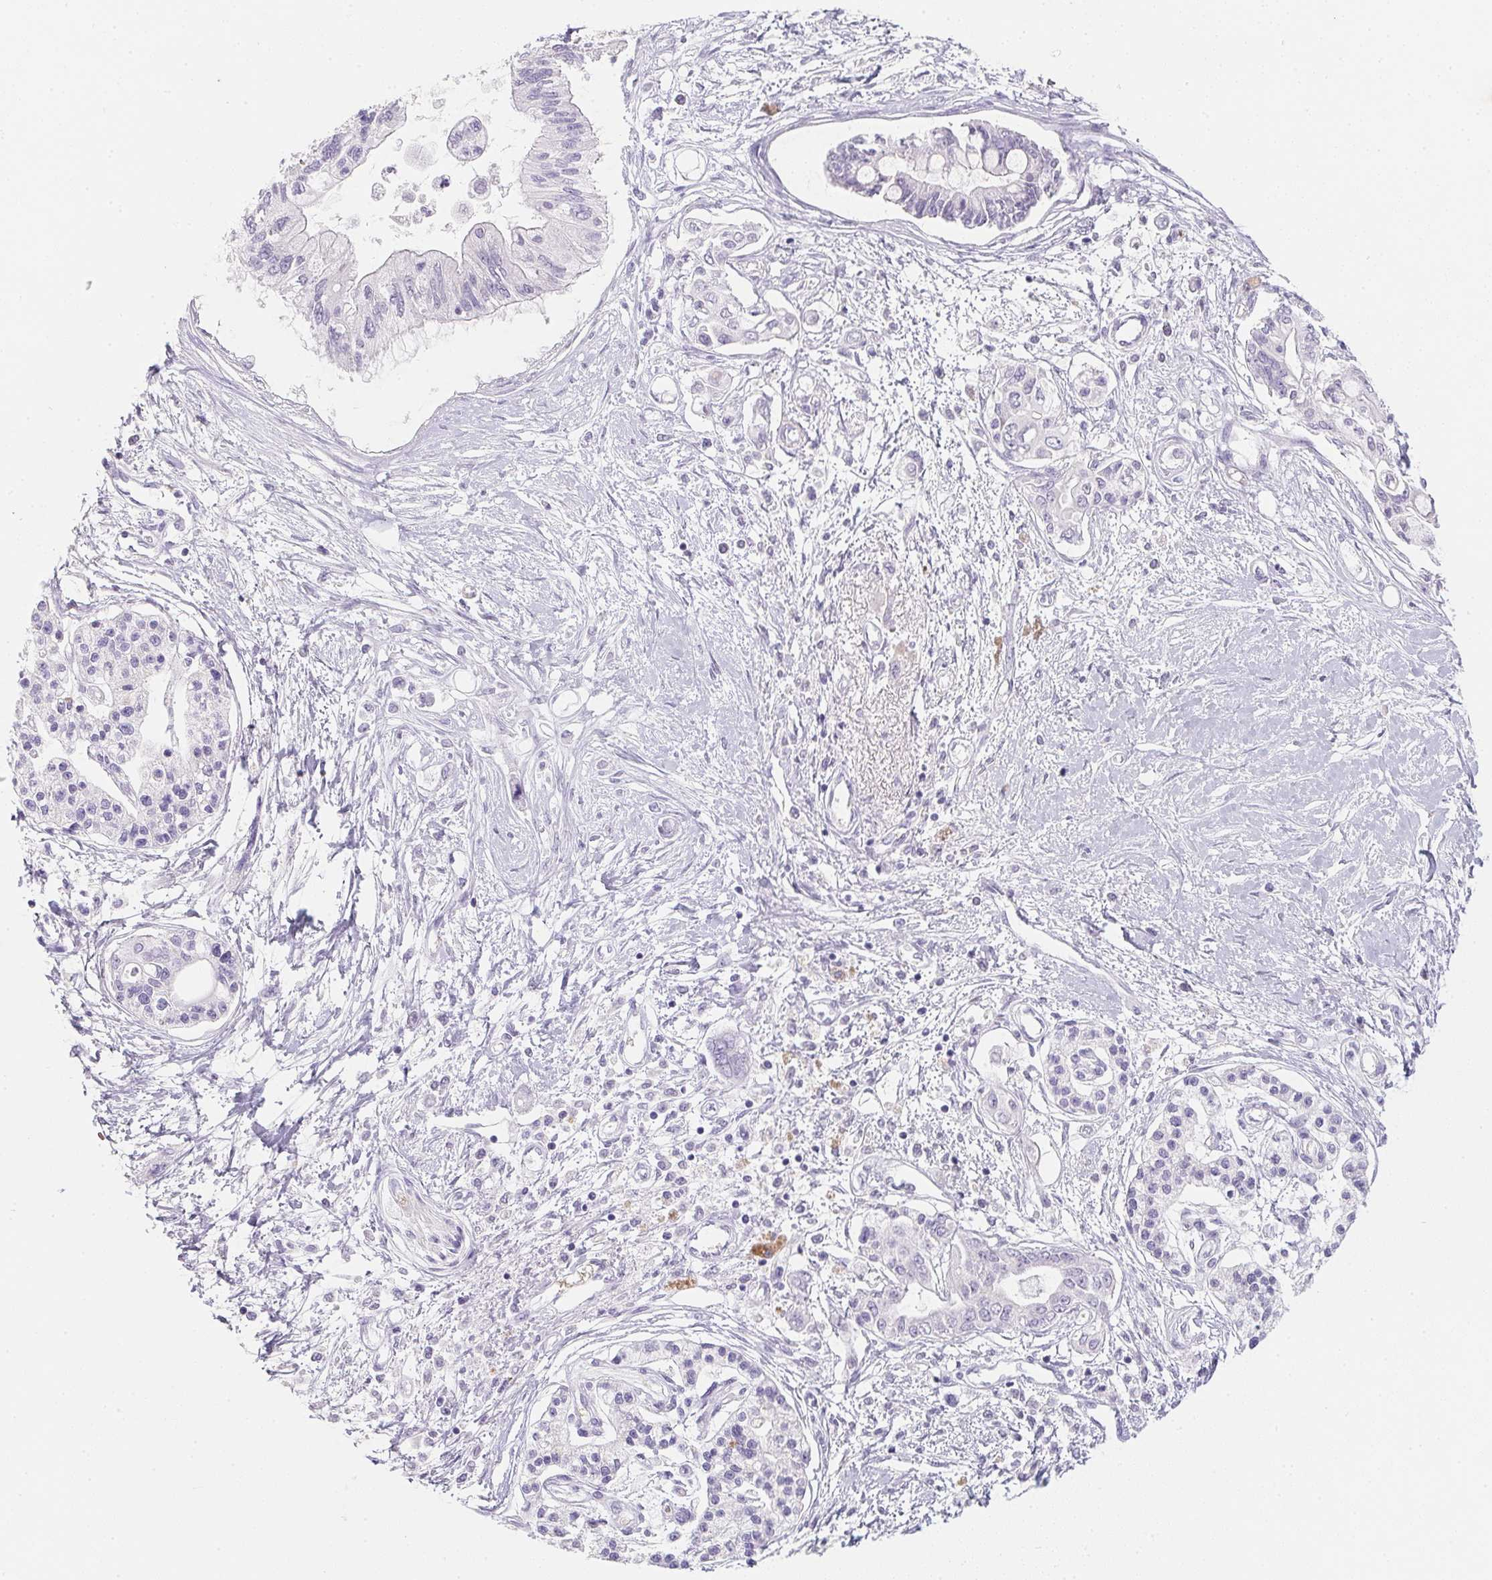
{"staining": {"intensity": "negative", "quantity": "none", "location": "none"}, "tissue": "pancreatic cancer", "cell_type": "Tumor cells", "image_type": "cancer", "snomed": [{"axis": "morphology", "description": "Adenocarcinoma, NOS"}, {"axis": "topography", "description": "Pancreas"}], "caption": "There is no significant expression in tumor cells of adenocarcinoma (pancreatic).", "gene": "DCD", "patient": {"sex": "female", "age": 77}}